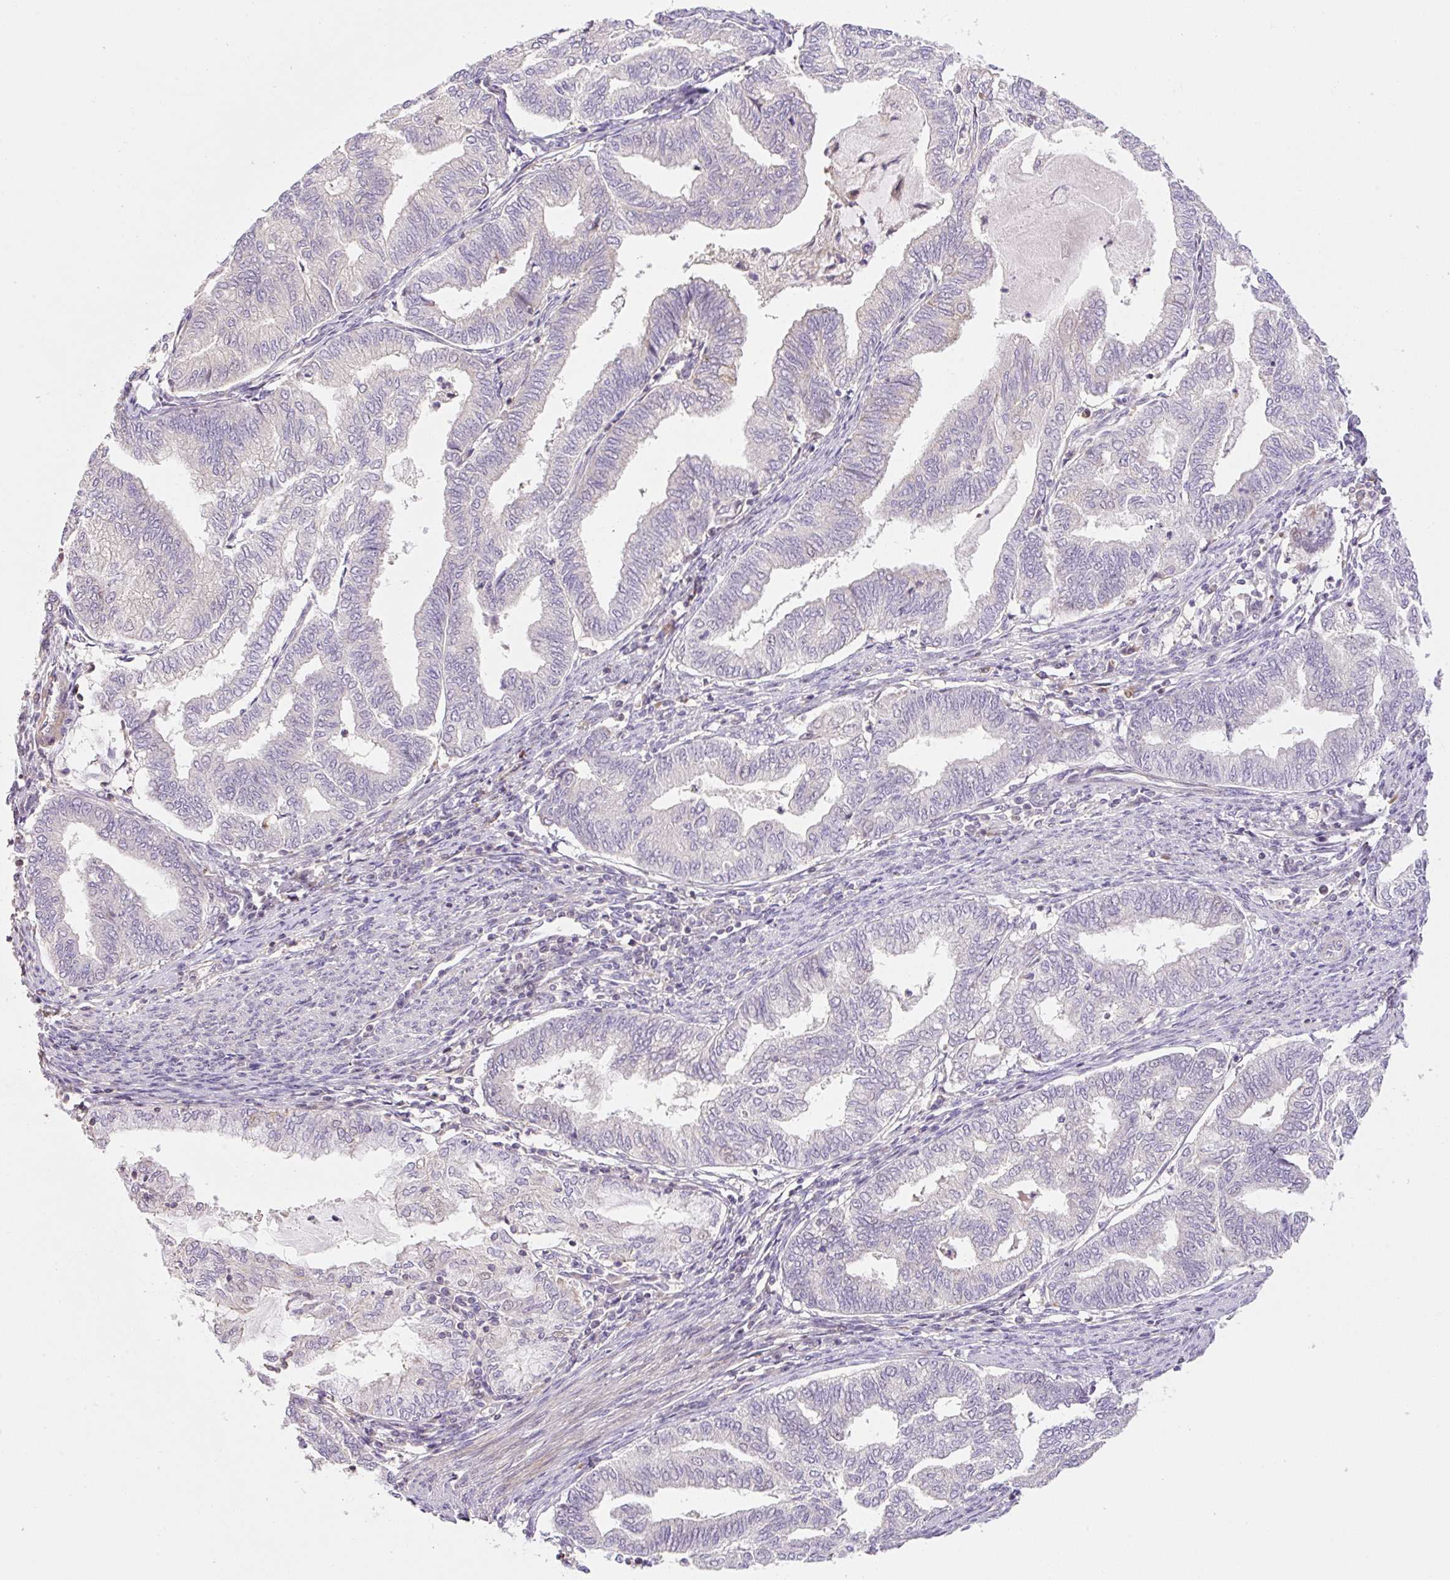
{"staining": {"intensity": "negative", "quantity": "none", "location": "none"}, "tissue": "endometrial cancer", "cell_type": "Tumor cells", "image_type": "cancer", "snomed": [{"axis": "morphology", "description": "Adenocarcinoma, NOS"}, {"axis": "topography", "description": "Endometrium"}], "caption": "Immunohistochemistry micrograph of endometrial adenocarcinoma stained for a protein (brown), which shows no expression in tumor cells.", "gene": "ZNF552", "patient": {"sex": "female", "age": 79}}